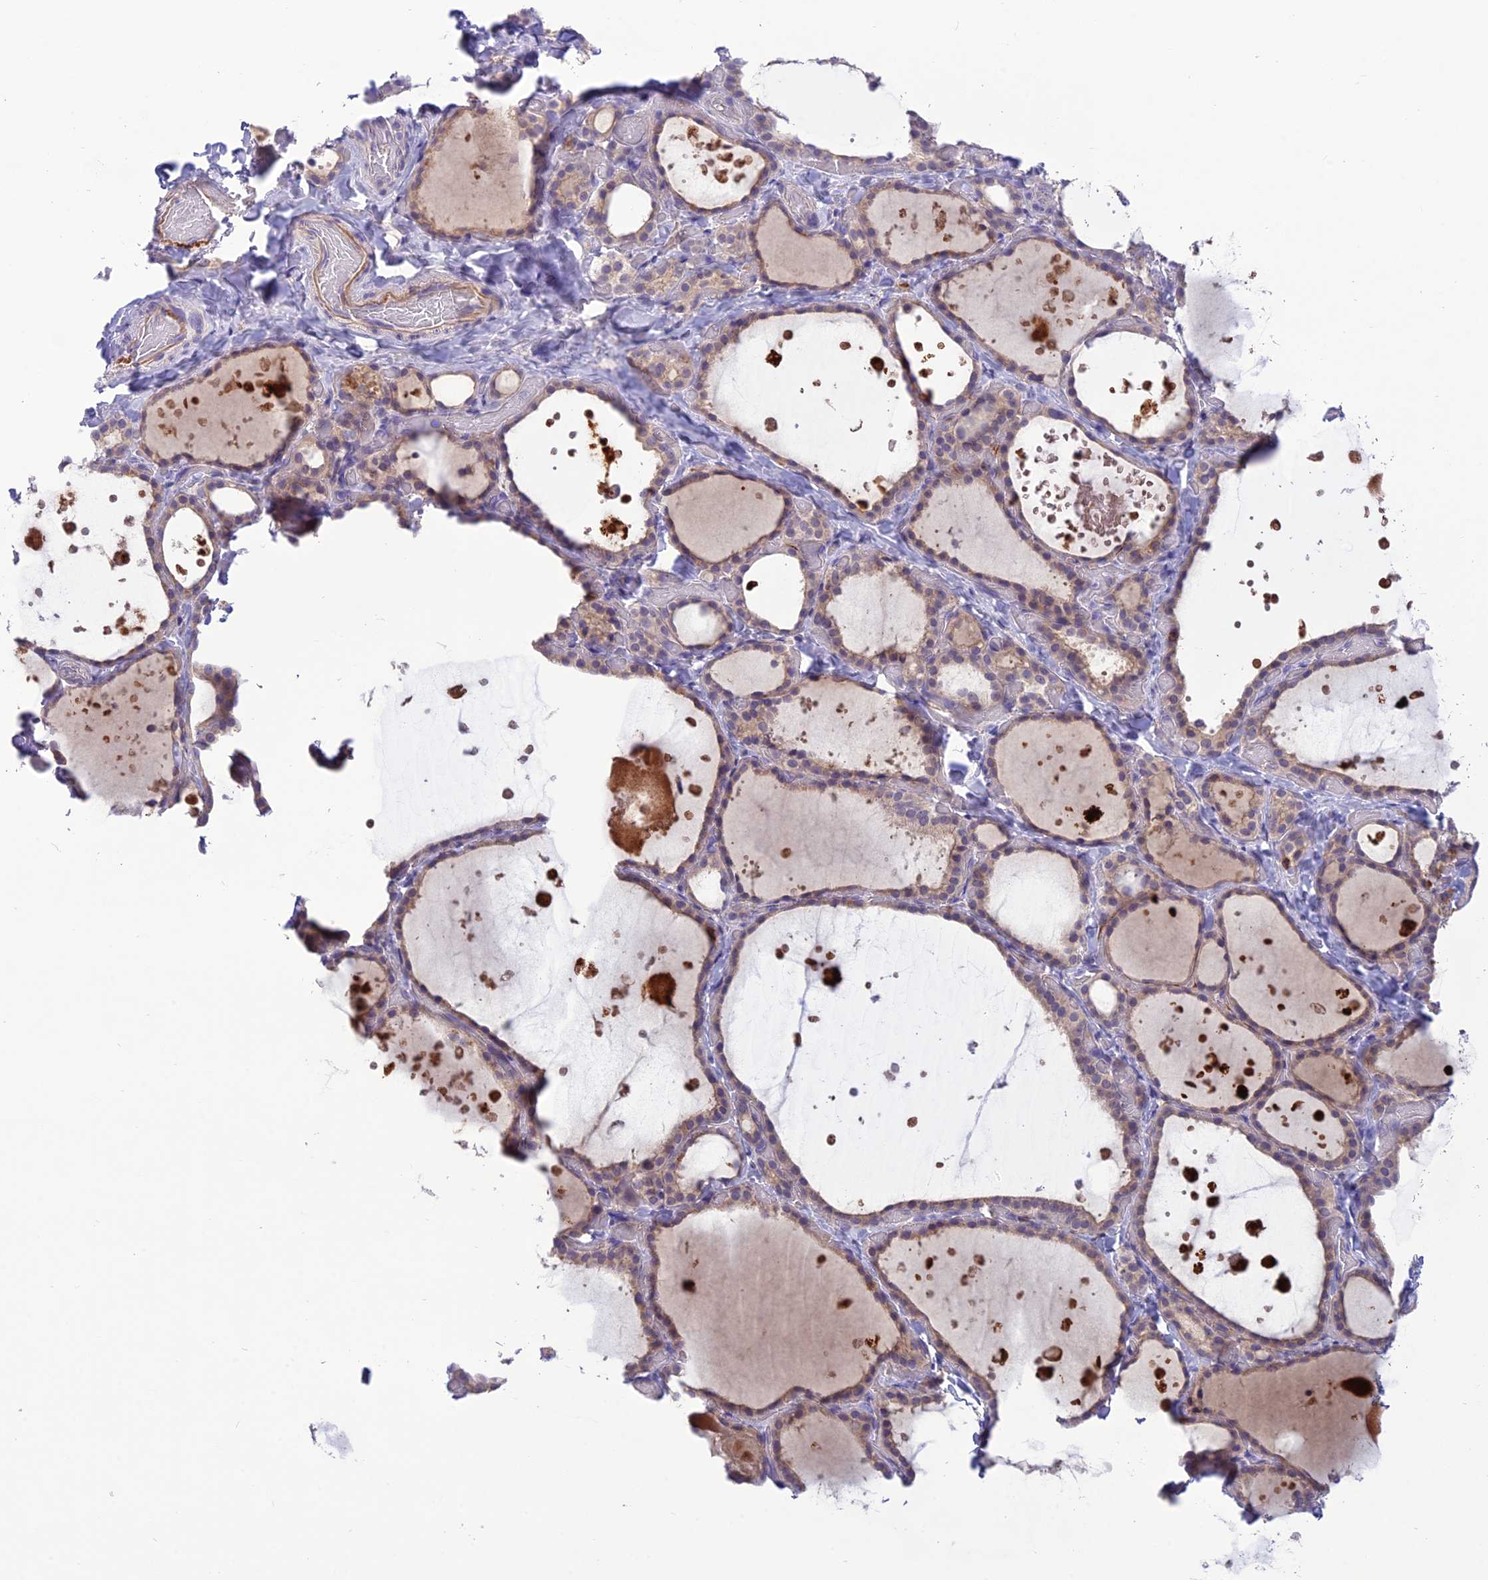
{"staining": {"intensity": "weak", "quantity": "25%-75%", "location": "cytoplasmic/membranous"}, "tissue": "thyroid gland", "cell_type": "Glandular cells", "image_type": "normal", "snomed": [{"axis": "morphology", "description": "Normal tissue, NOS"}, {"axis": "topography", "description": "Thyroid gland"}], "caption": "DAB (3,3'-diaminobenzidine) immunohistochemical staining of benign thyroid gland displays weak cytoplasmic/membranous protein expression in about 25%-75% of glandular cells.", "gene": "ITGAE", "patient": {"sex": "female", "age": 44}}